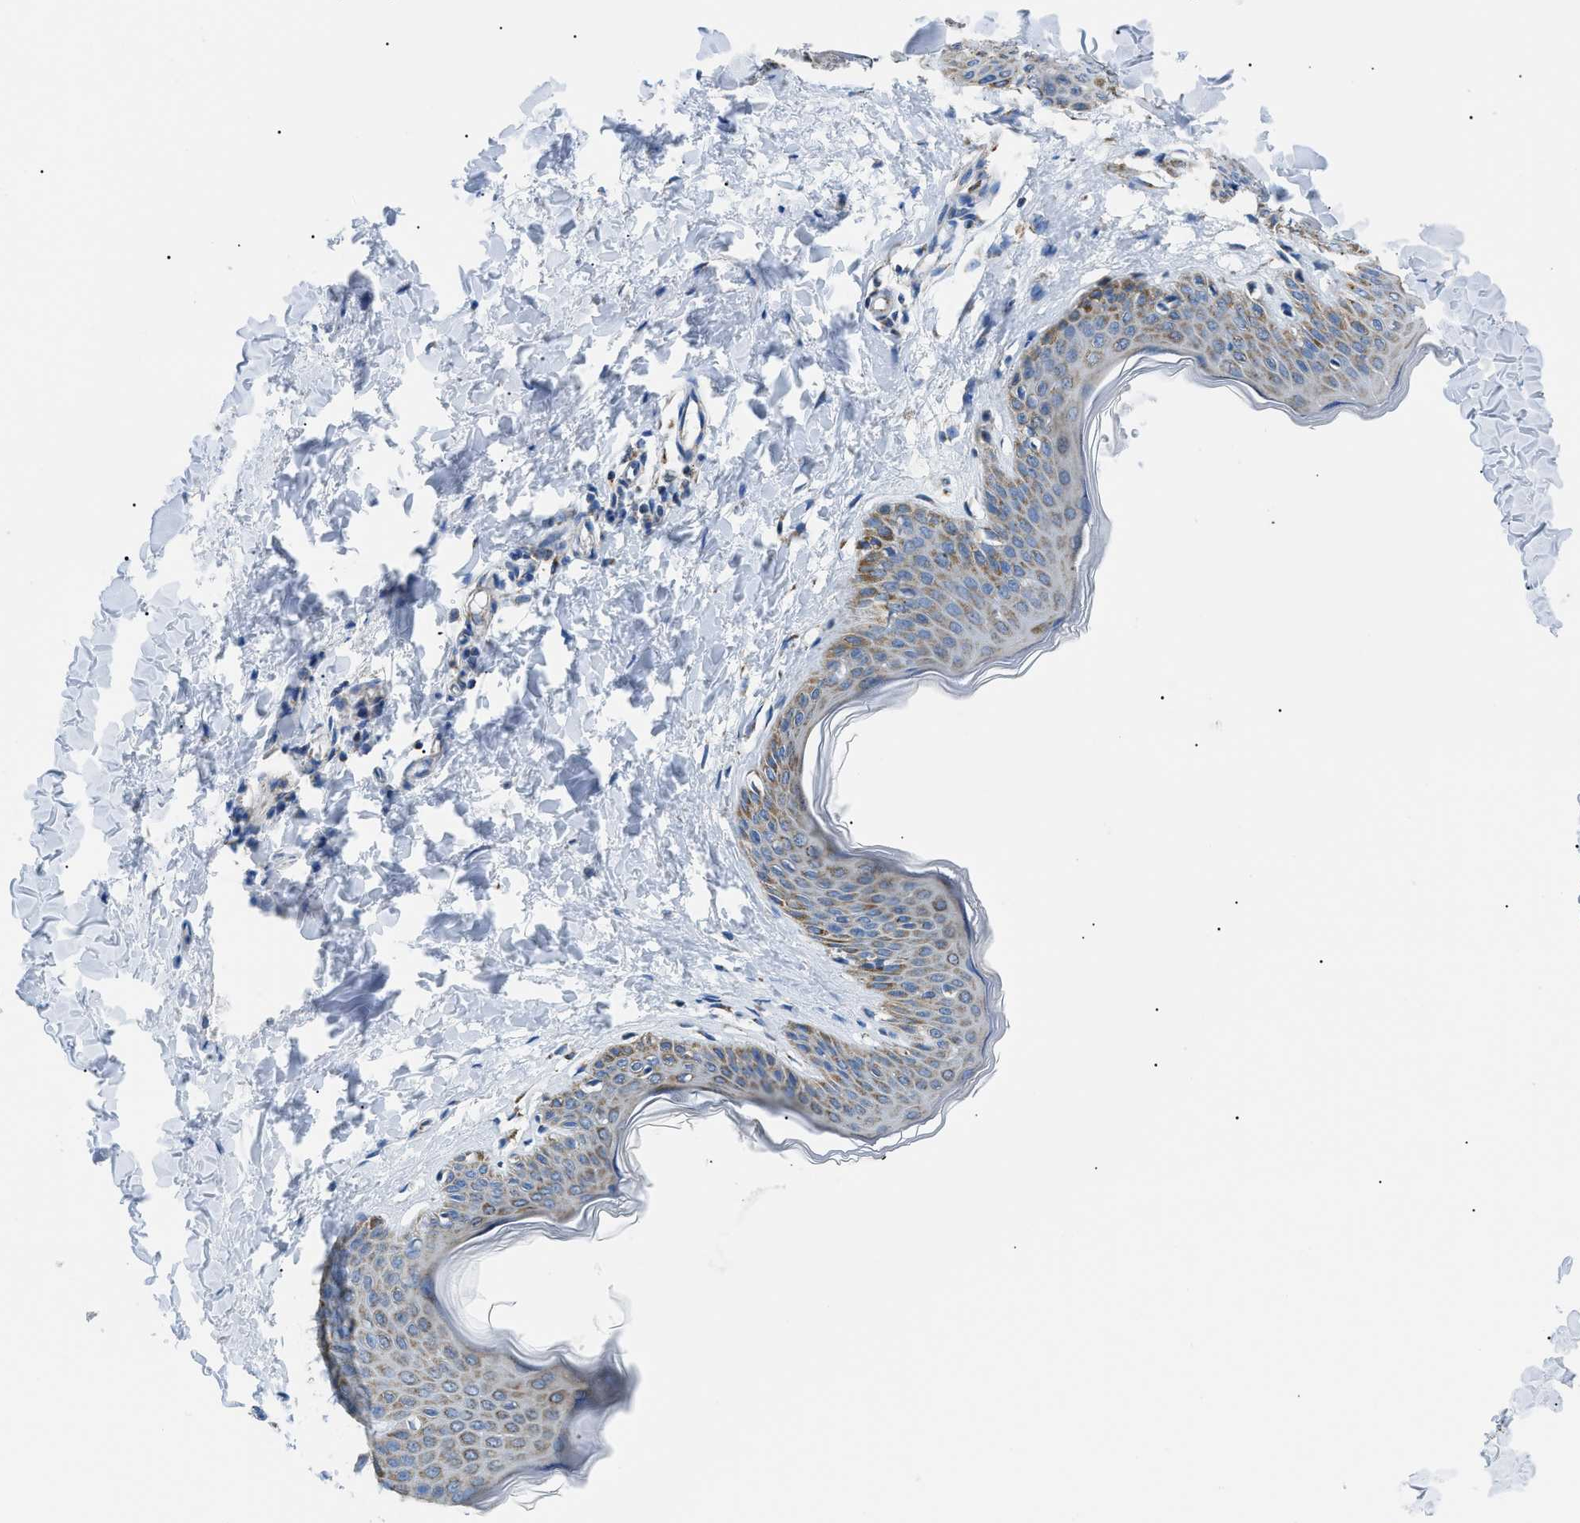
{"staining": {"intensity": "negative", "quantity": "none", "location": "none"}, "tissue": "skin", "cell_type": "Fibroblasts", "image_type": "normal", "snomed": [{"axis": "morphology", "description": "Normal tissue, NOS"}, {"axis": "topography", "description": "Skin"}], "caption": "Immunohistochemistry (IHC) of unremarkable human skin displays no expression in fibroblasts. Nuclei are stained in blue.", "gene": "PHB2", "patient": {"sex": "female", "age": 17}}